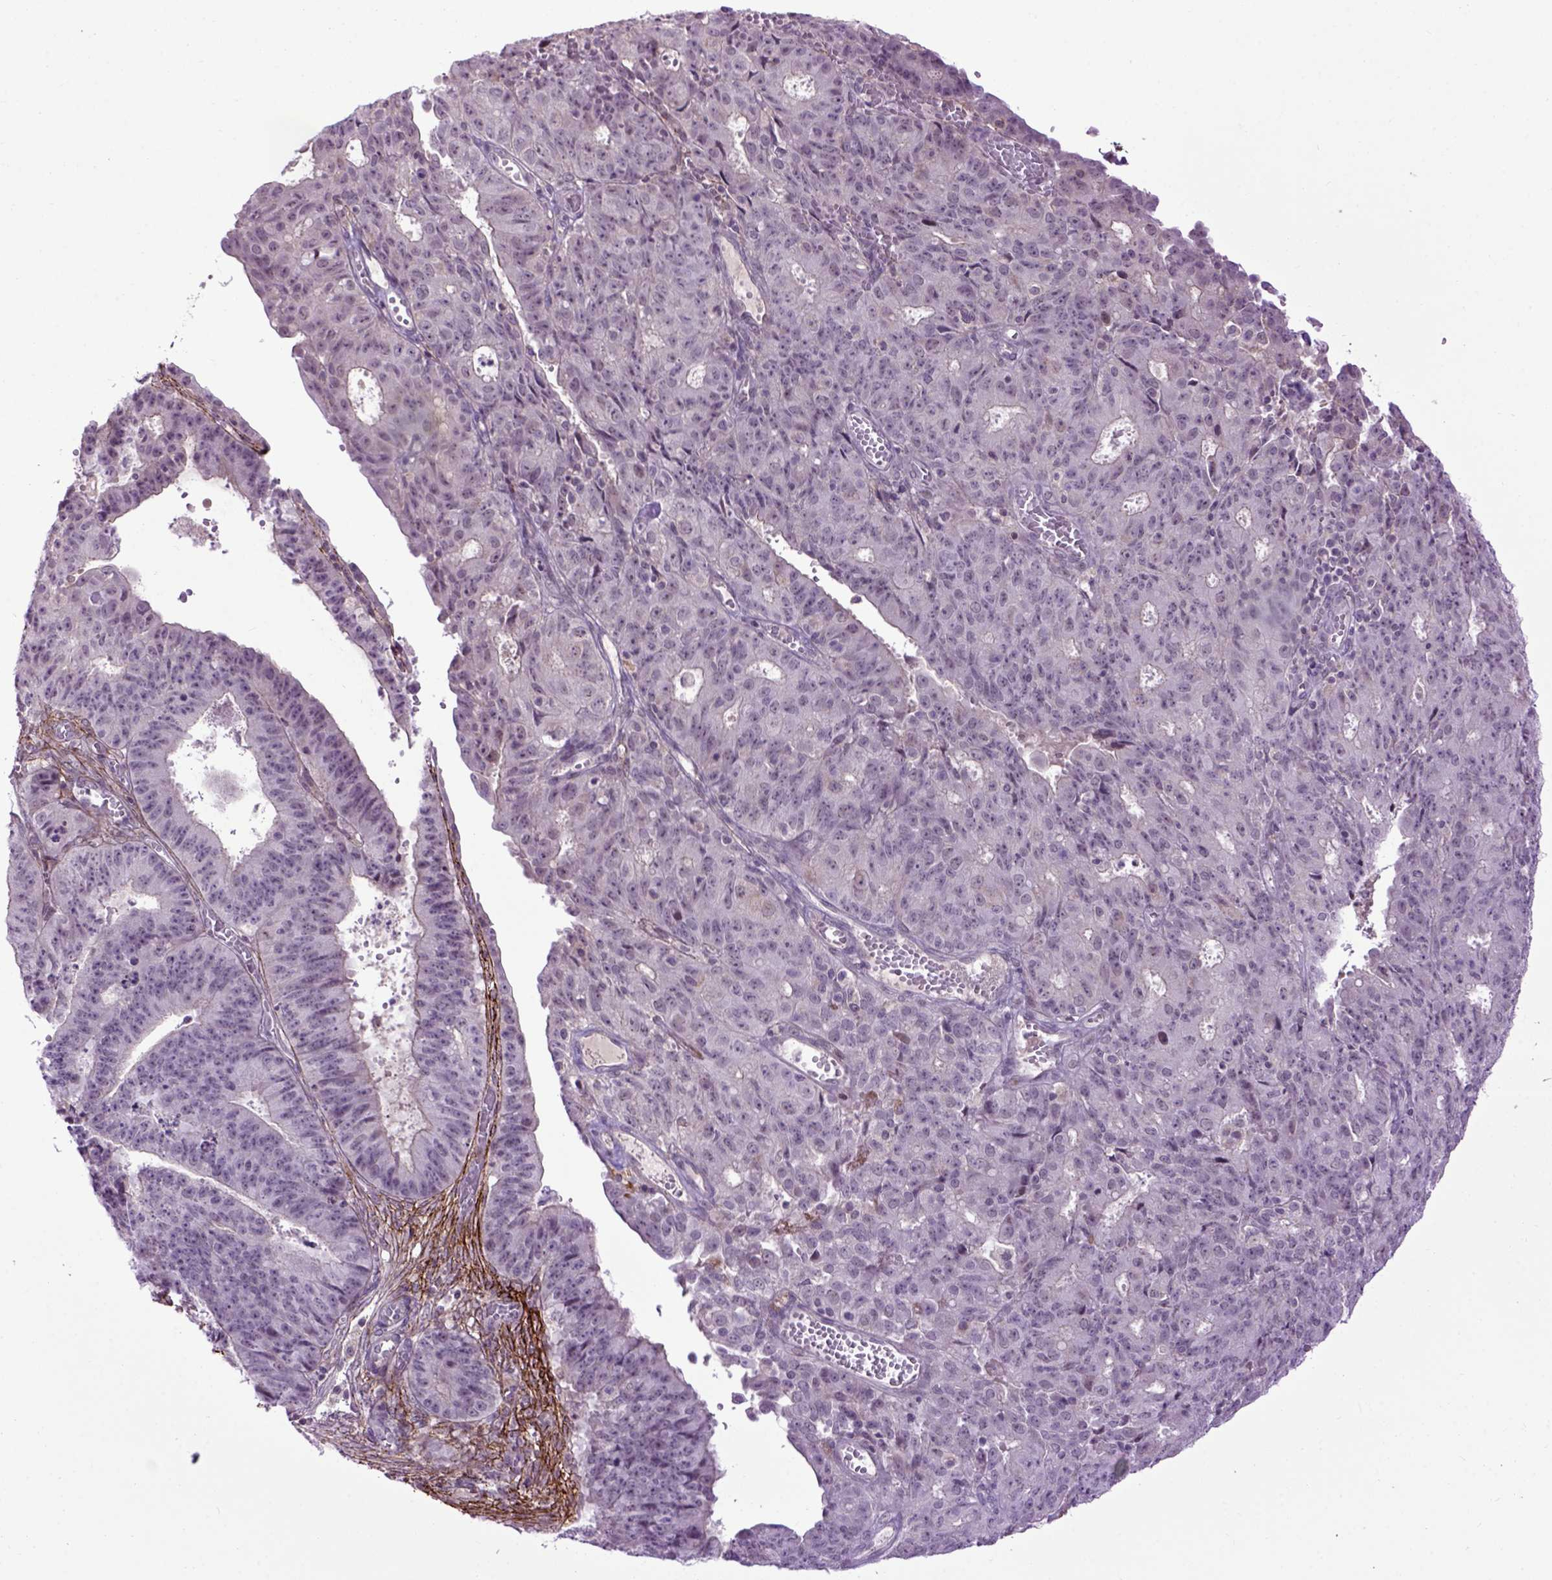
{"staining": {"intensity": "negative", "quantity": "none", "location": "none"}, "tissue": "ovarian cancer", "cell_type": "Tumor cells", "image_type": "cancer", "snomed": [{"axis": "morphology", "description": "Carcinoma, endometroid"}, {"axis": "topography", "description": "Ovary"}], "caption": "Immunohistochemical staining of endometroid carcinoma (ovarian) exhibits no significant staining in tumor cells. (Brightfield microscopy of DAB immunohistochemistry (IHC) at high magnification).", "gene": "EMILIN3", "patient": {"sex": "female", "age": 42}}